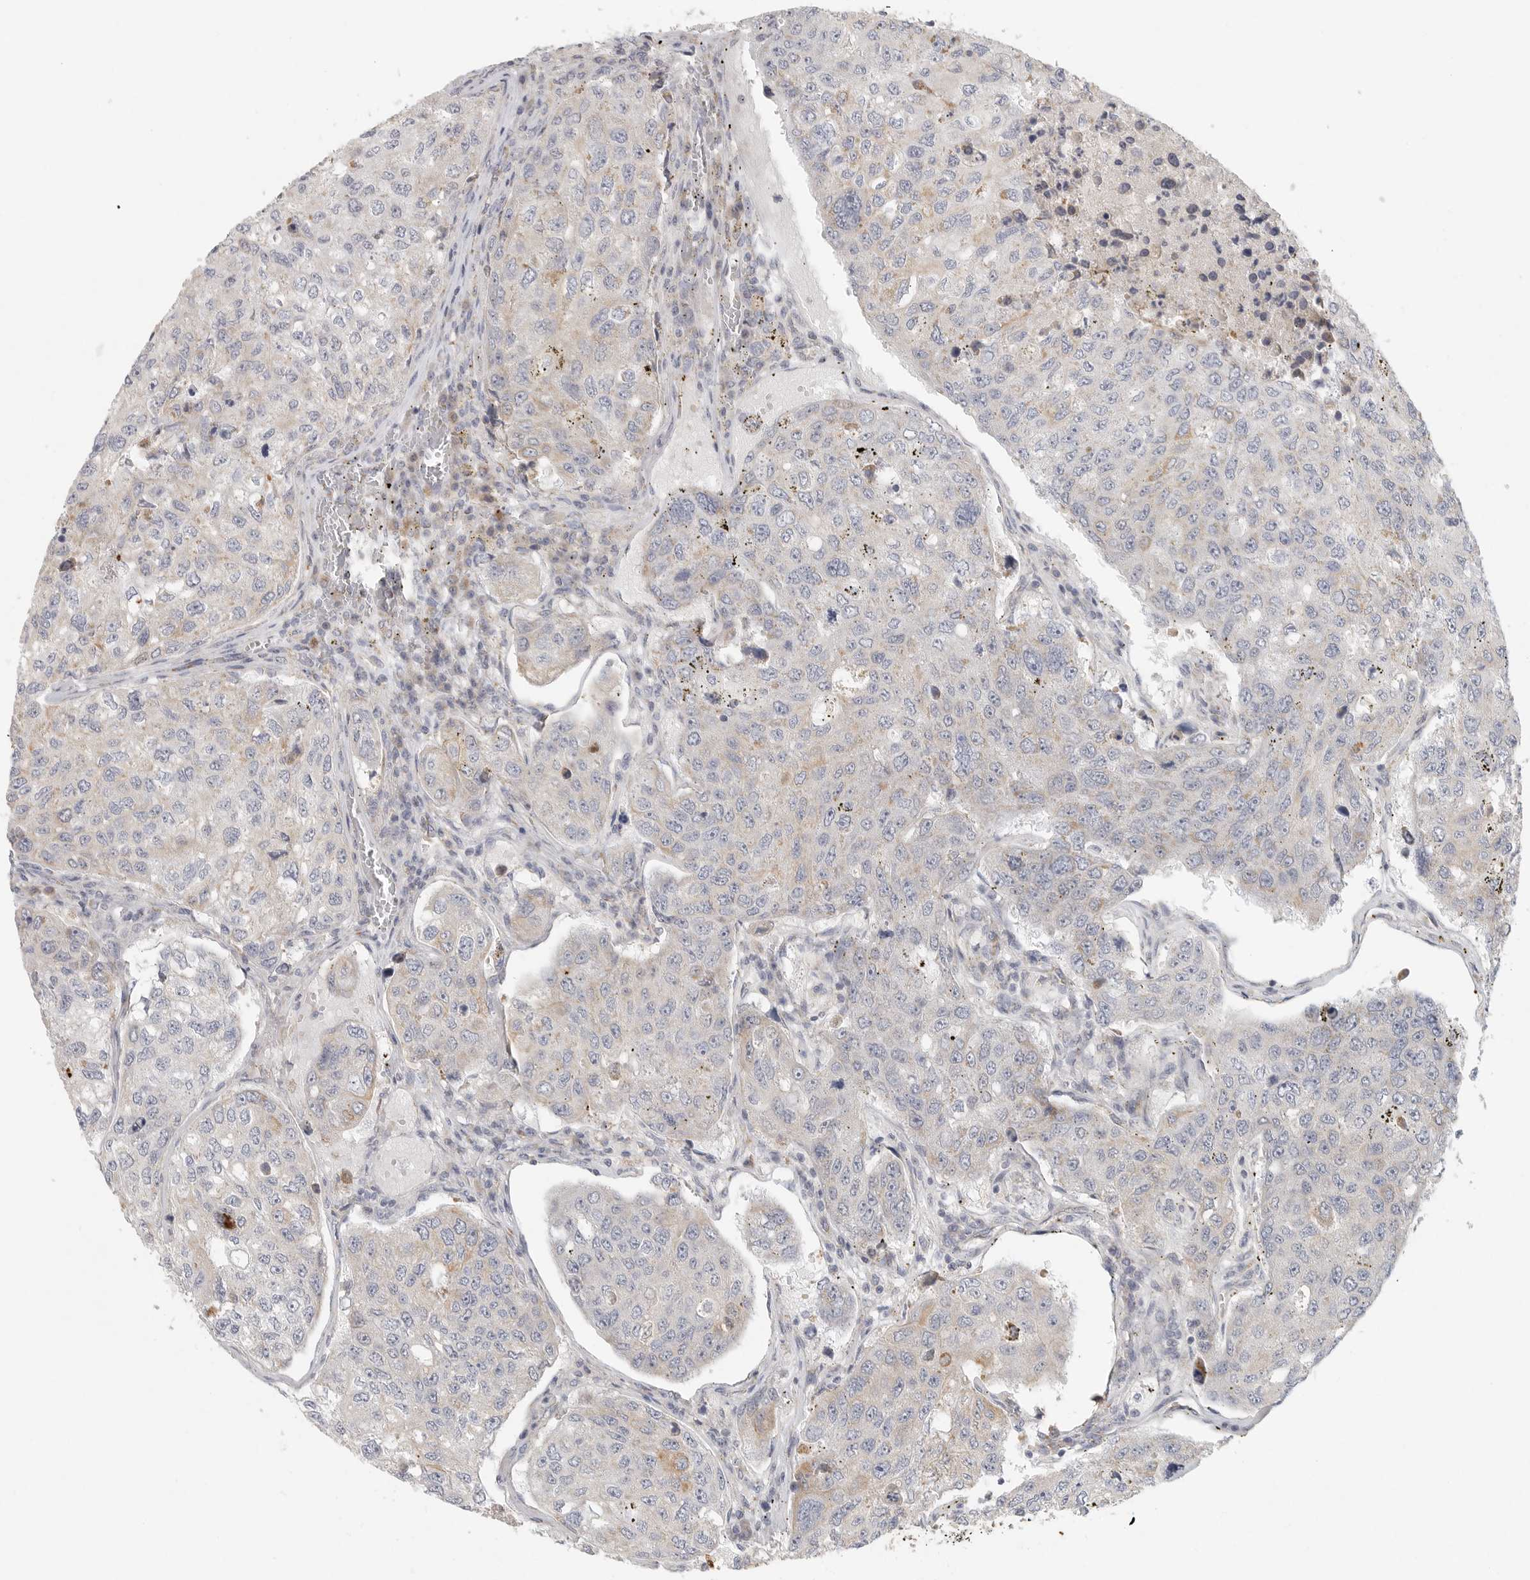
{"staining": {"intensity": "weak", "quantity": "<25%", "location": "cytoplasmic/membranous"}, "tissue": "urothelial cancer", "cell_type": "Tumor cells", "image_type": "cancer", "snomed": [{"axis": "morphology", "description": "Urothelial carcinoma, High grade"}, {"axis": "topography", "description": "Lymph node"}, {"axis": "topography", "description": "Urinary bladder"}], "caption": "High power microscopy photomicrograph of an IHC micrograph of urothelial cancer, revealing no significant expression in tumor cells.", "gene": "SLC25A26", "patient": {"sex": "male", "age": 51}}